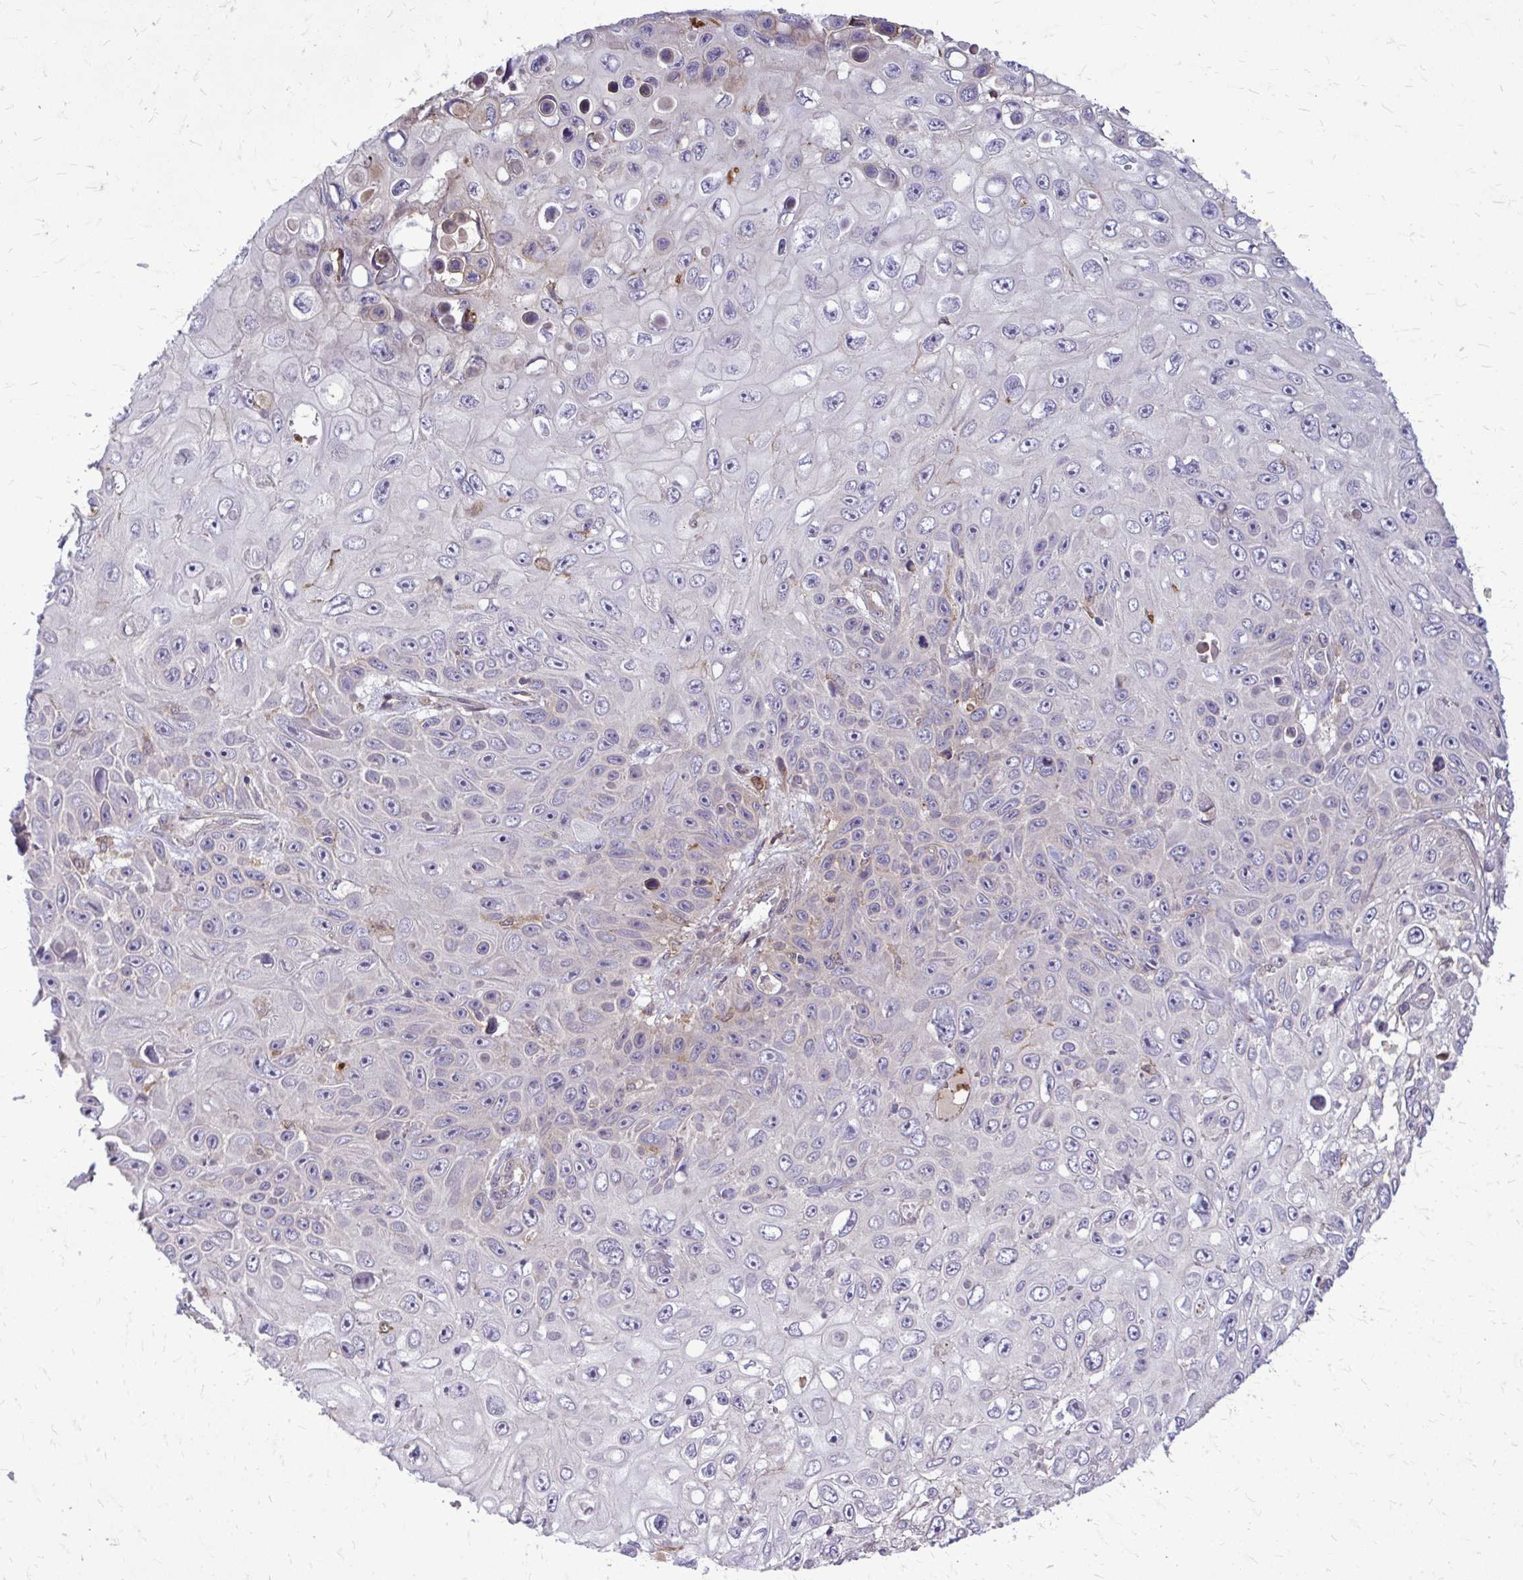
{"staining": {"intensity": "negative", "quantity": "none", "location": "none"}, "tissue": "skin cancer", "cell_type": "Tumor cells", "image_type": "cancer", "snomed": [{"axis": "morphology", "description": "Squamous cell carcinoma, NOS"}, {"axis": "topography", "description": "Skin"}], "caption": "This is an IHC image of skin squamous cell carcinoma. There is no positivity in tumor cells.", "gene": "OXNAD1", "patient": {"sex": "male", "age": 82}}